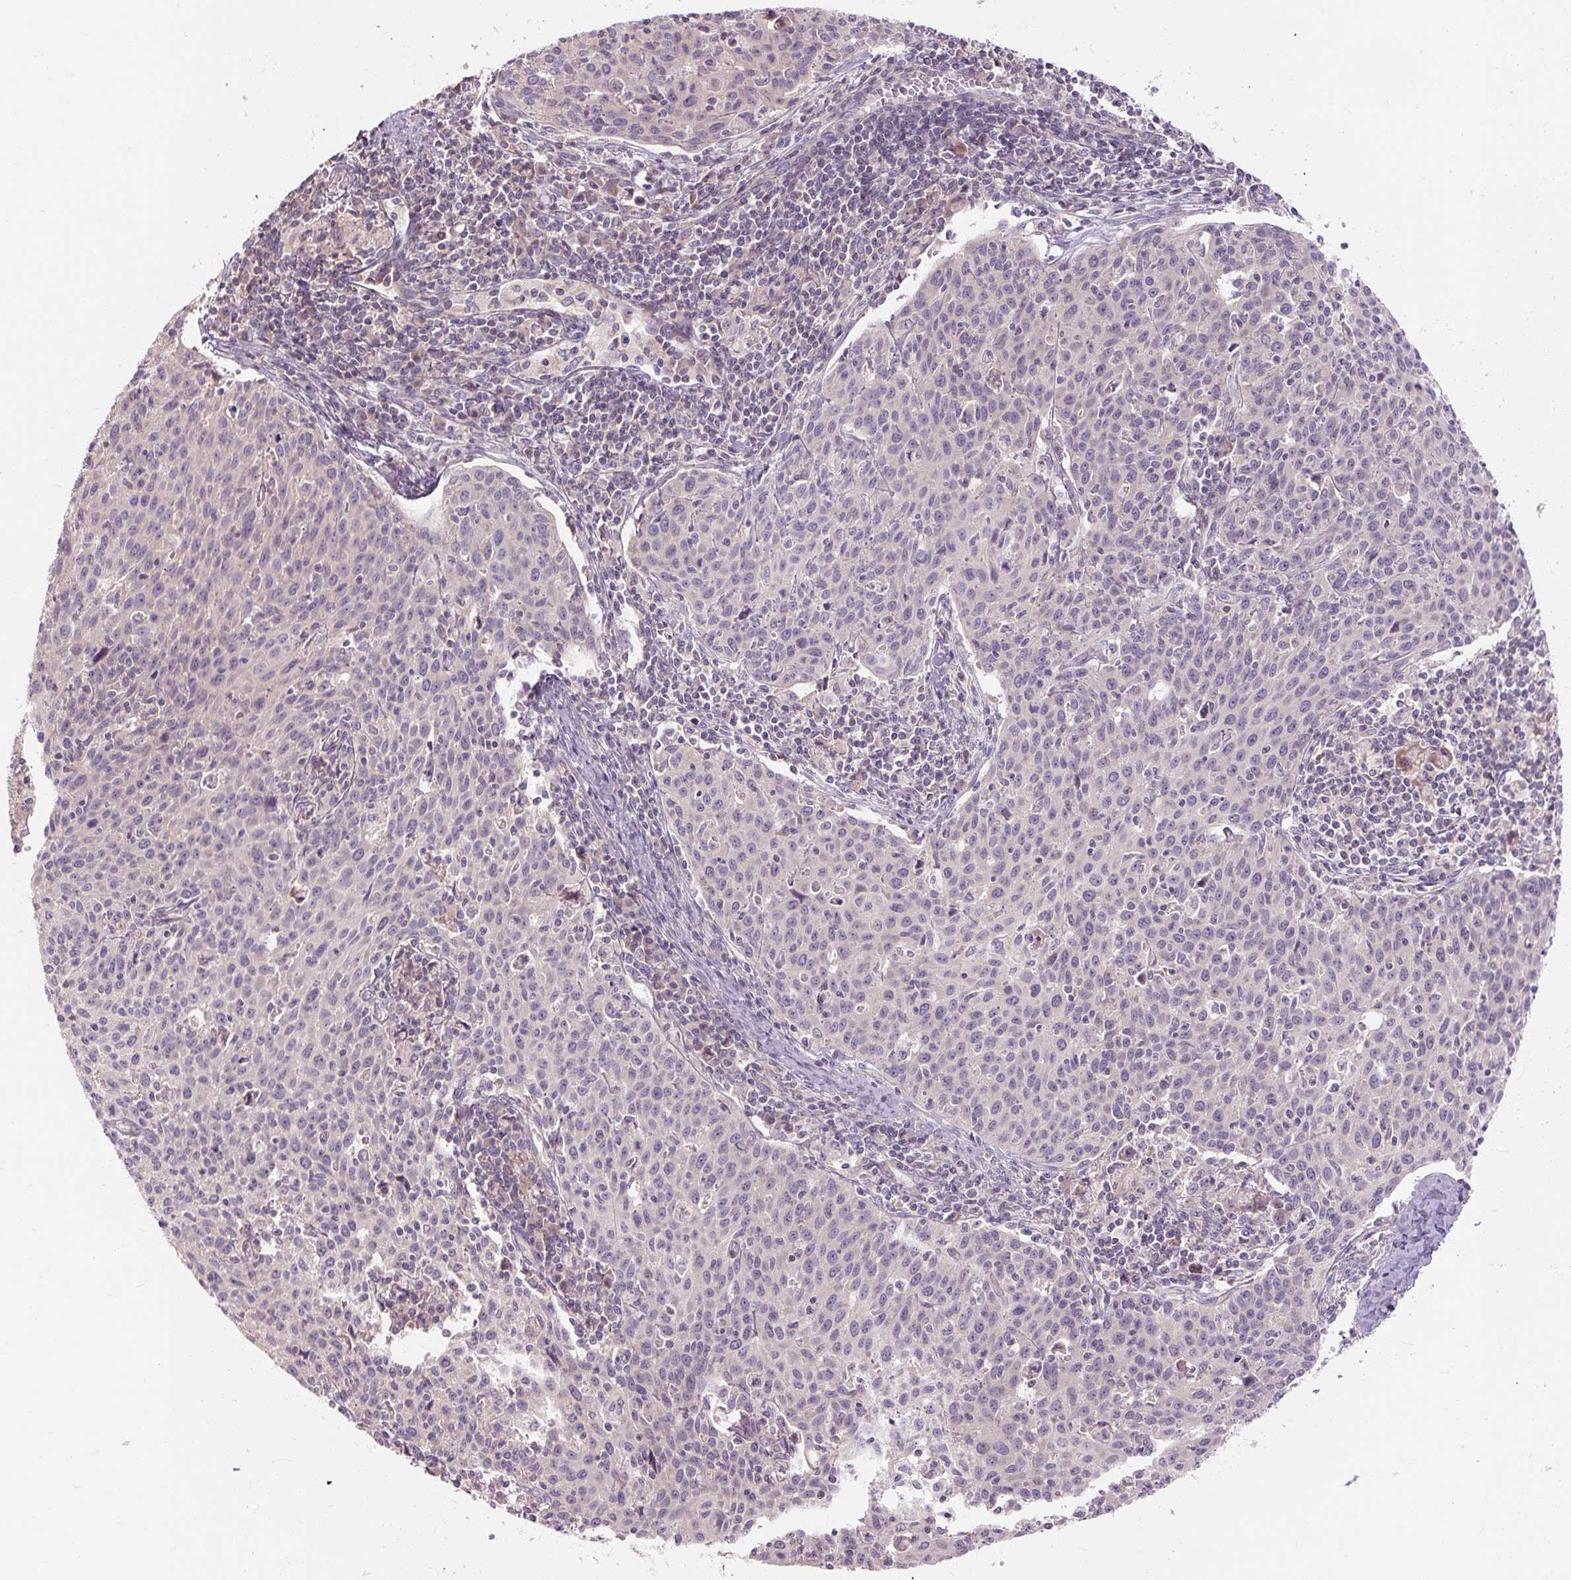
{"staining": {"intensity": "negative", "quantity": "none", "location": "none"}, "tissue": "cervical cancer", "cell_type": "Tumor cells", "image_type": "cancer", "snomed": [{"axis": "morphology", "description": "Squamous cell carcinoma, NOS"}, {"axis": "topography", "description": "Cervix"}], "caption": "High magnification brightfield microscopy of cervical cancer stained with DAB (3,3'-diaminobenzidine) (brown) and counterstained with hematoxylin (blue): tumor cells show no significant positivity.", "gene": "RB1CC1", "patient": {"sex": "female", "age": 38}}